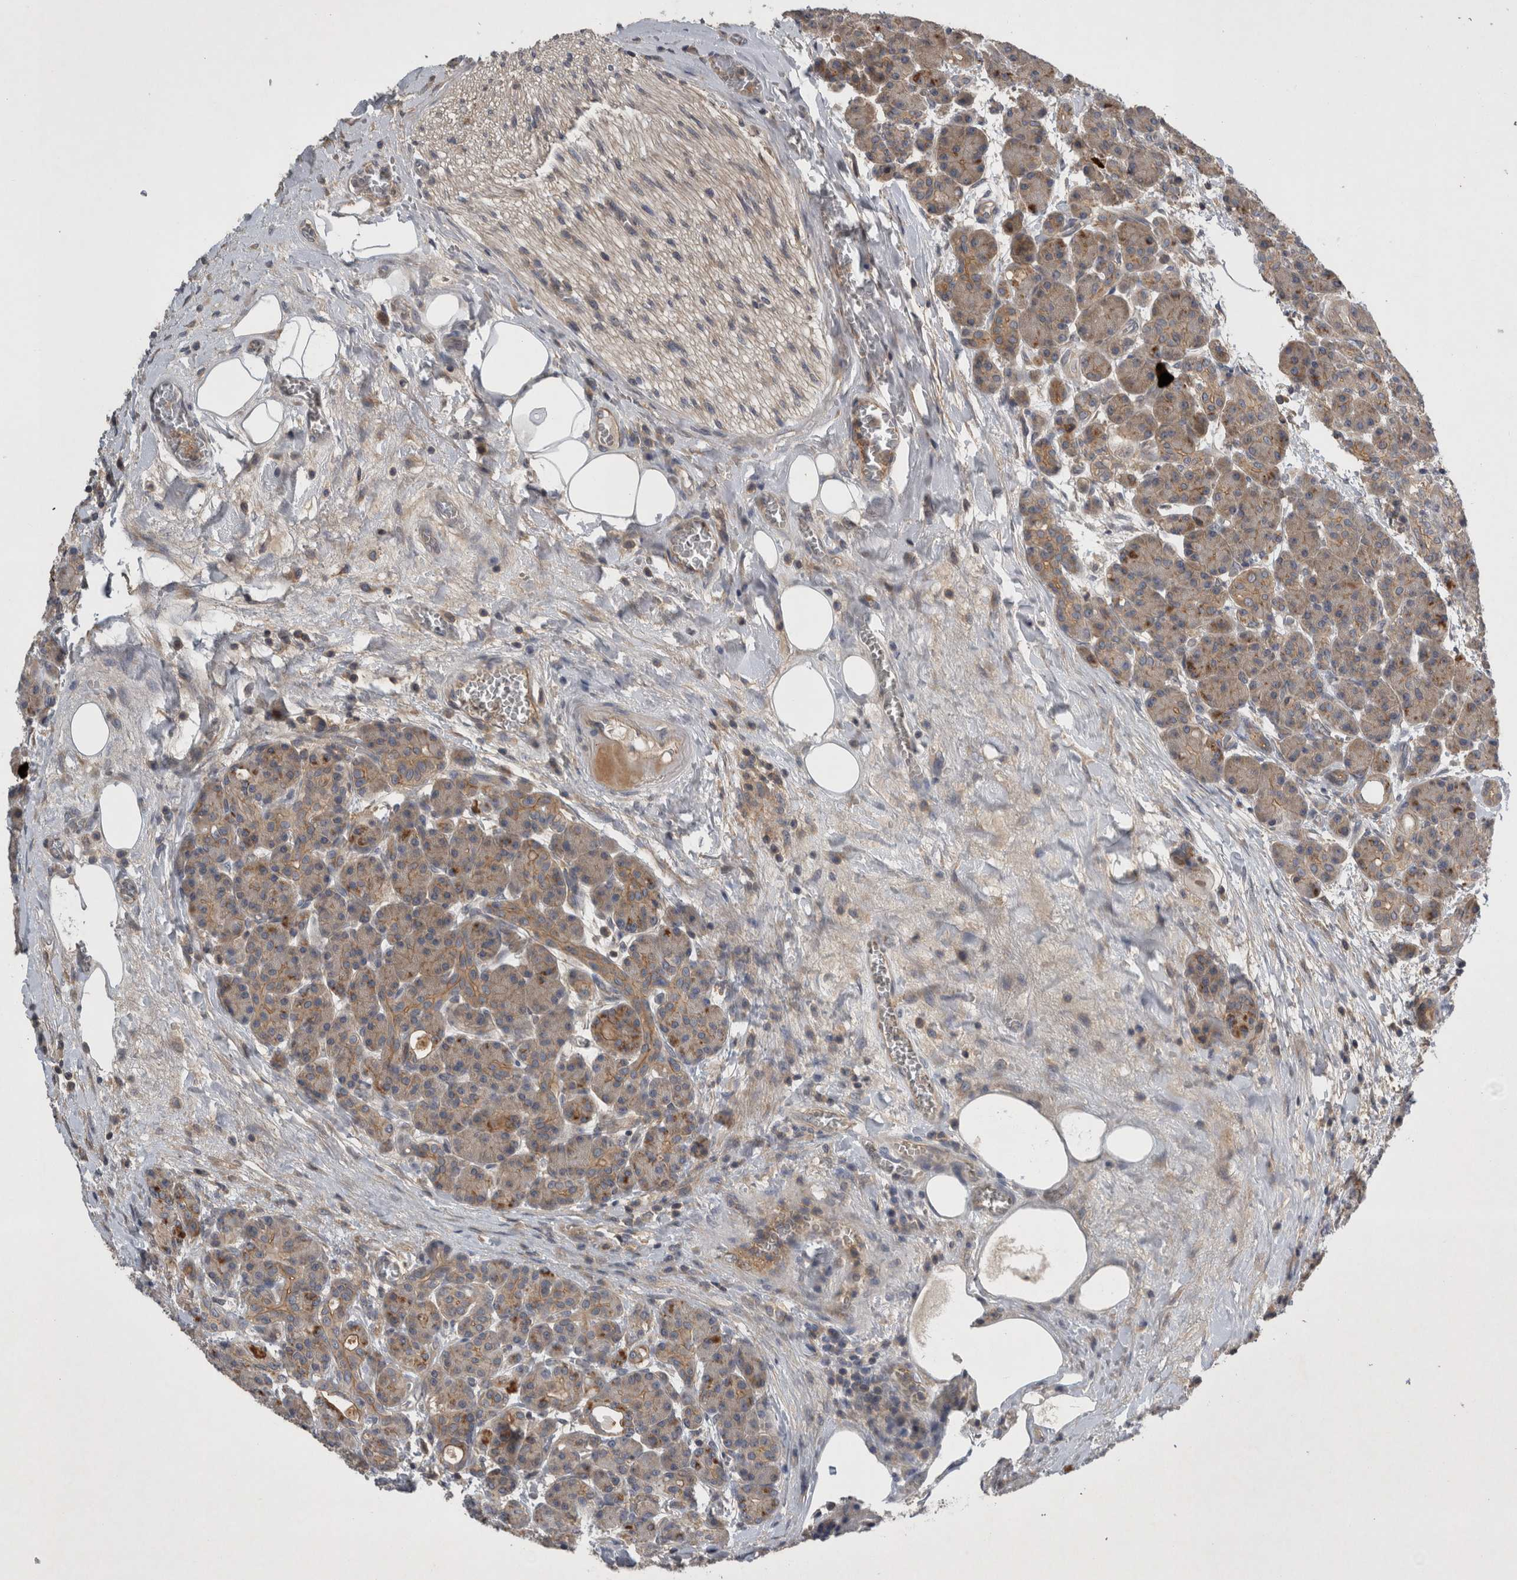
{"staining": {"intensity": "weak", "quantity": ">75%", "location": "cytoplasmic/membranous"}, "tissue": "pancreas", "cell_type": "Exocrine glandular cells", "image_type": "normal", "snomed": [{"axis": "morphology", "description": "Normal tissue, NOS"}, {"axis": "topography", "description": "Pancreas"}], "caption": "This is an image of immunohistochemistry (IHC) staining of unremarkable pancreas, which shows weak expression in the cytoplasmic/membranous of exocrine glandular cells.", "gene": "SCARA5", "patient": {"sex": "male", "age": 63}}